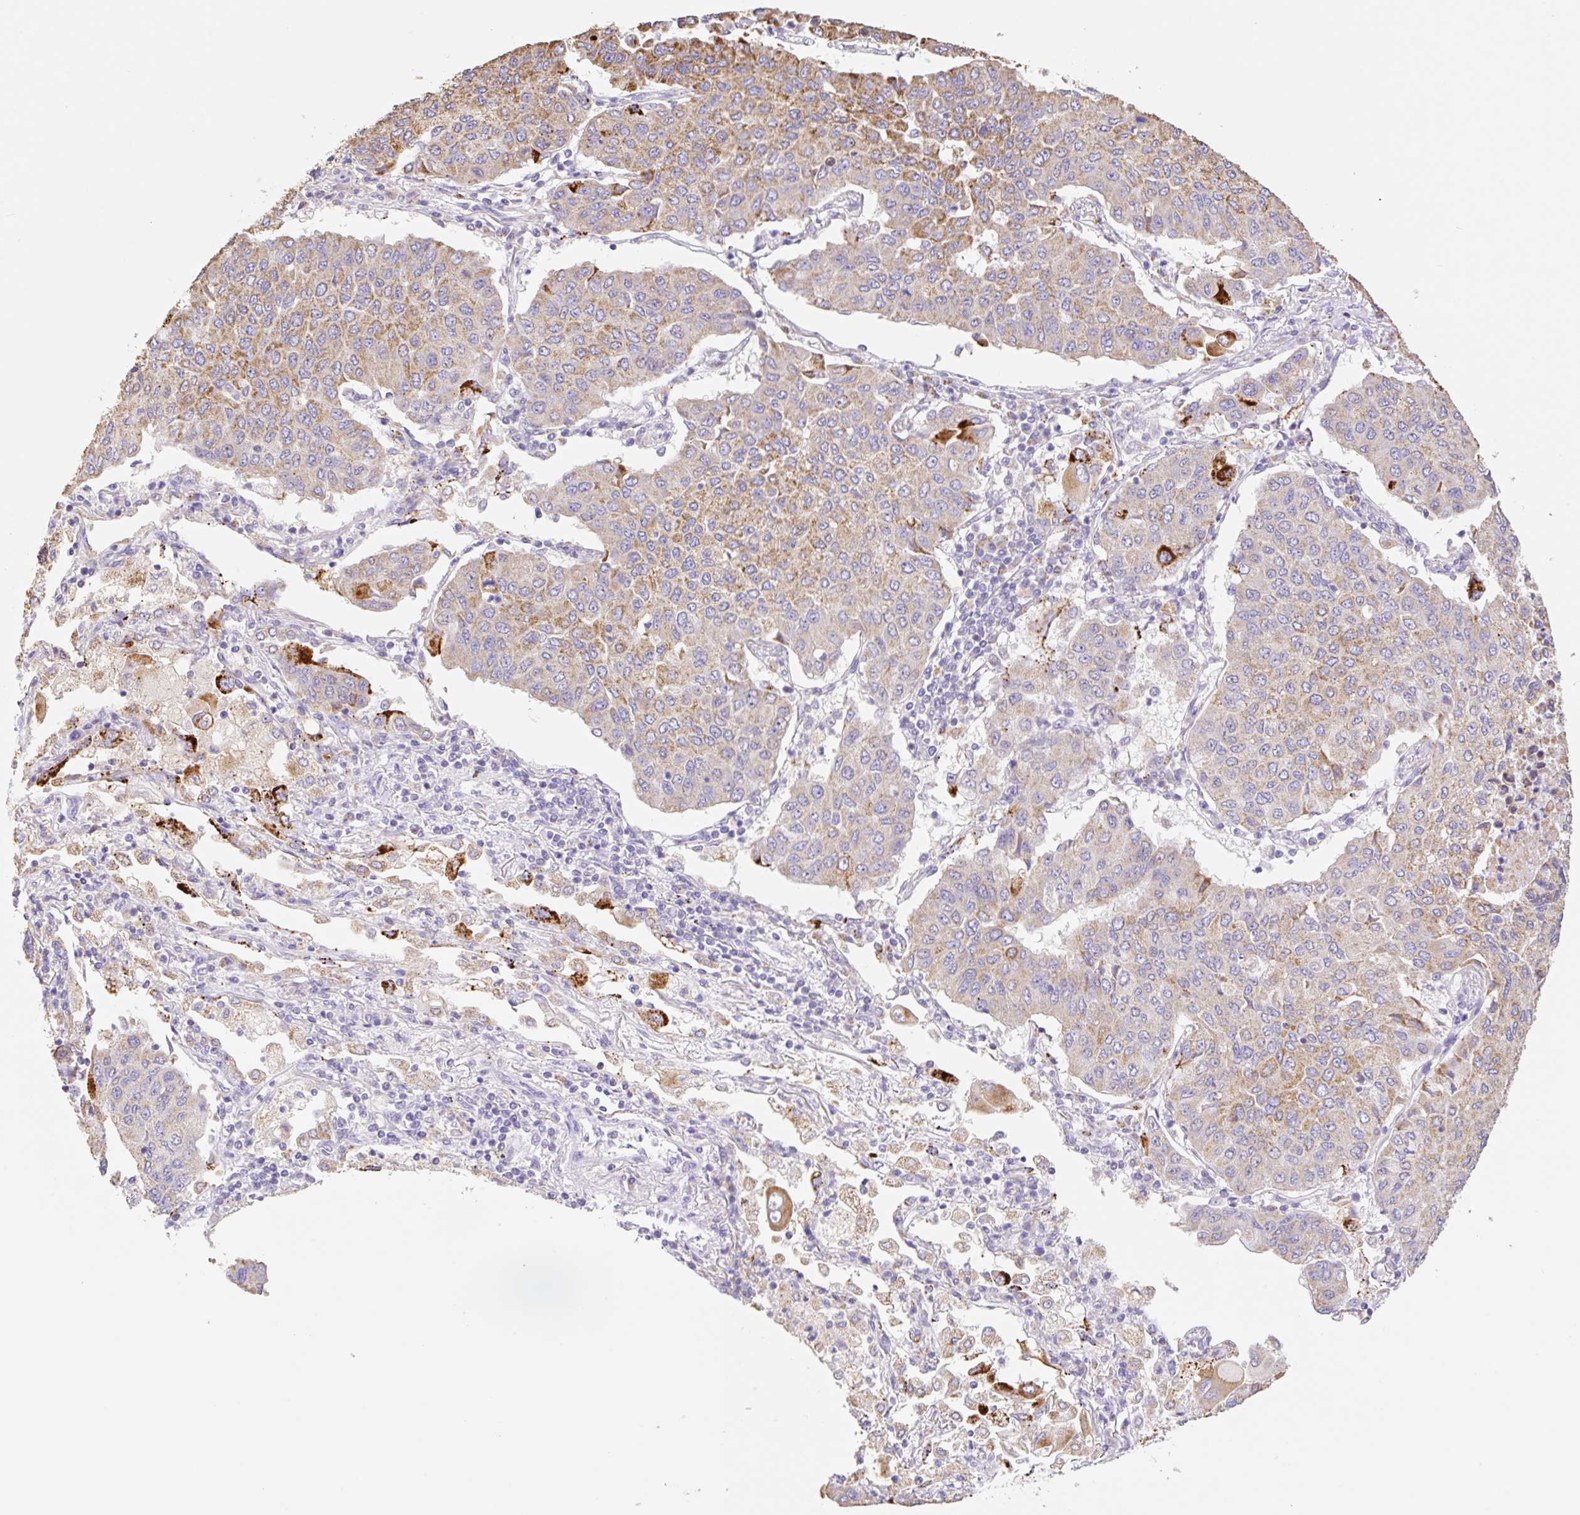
{"staining": {"intensity": "moderate", "quantity": "25%-75%", "location": "cytoplasmic/membranous"}, "tissue": "lung cancer", "cell_type": "Tumor cells", "image_type": "cancer", "snomed": [{"axis": "morphology", "description": "Squamous cell carcinoma, NOS"}, {"axis": "topography", "description": "Lung"}], "caption": "Immunohistochemistry (IHC) image of neoplastic tissue: human squamous cell carcinoma (lung) stained using immunohistochemistry (IHC) reveals medium levels of moderate protein expression localized specifically in the cytoplasmic/membranous of tumor cells, appearing as a cytoplasmic/membranous brown color.", "gene": "COPZ2", "patient": {"sex": "male", "age": 74}}